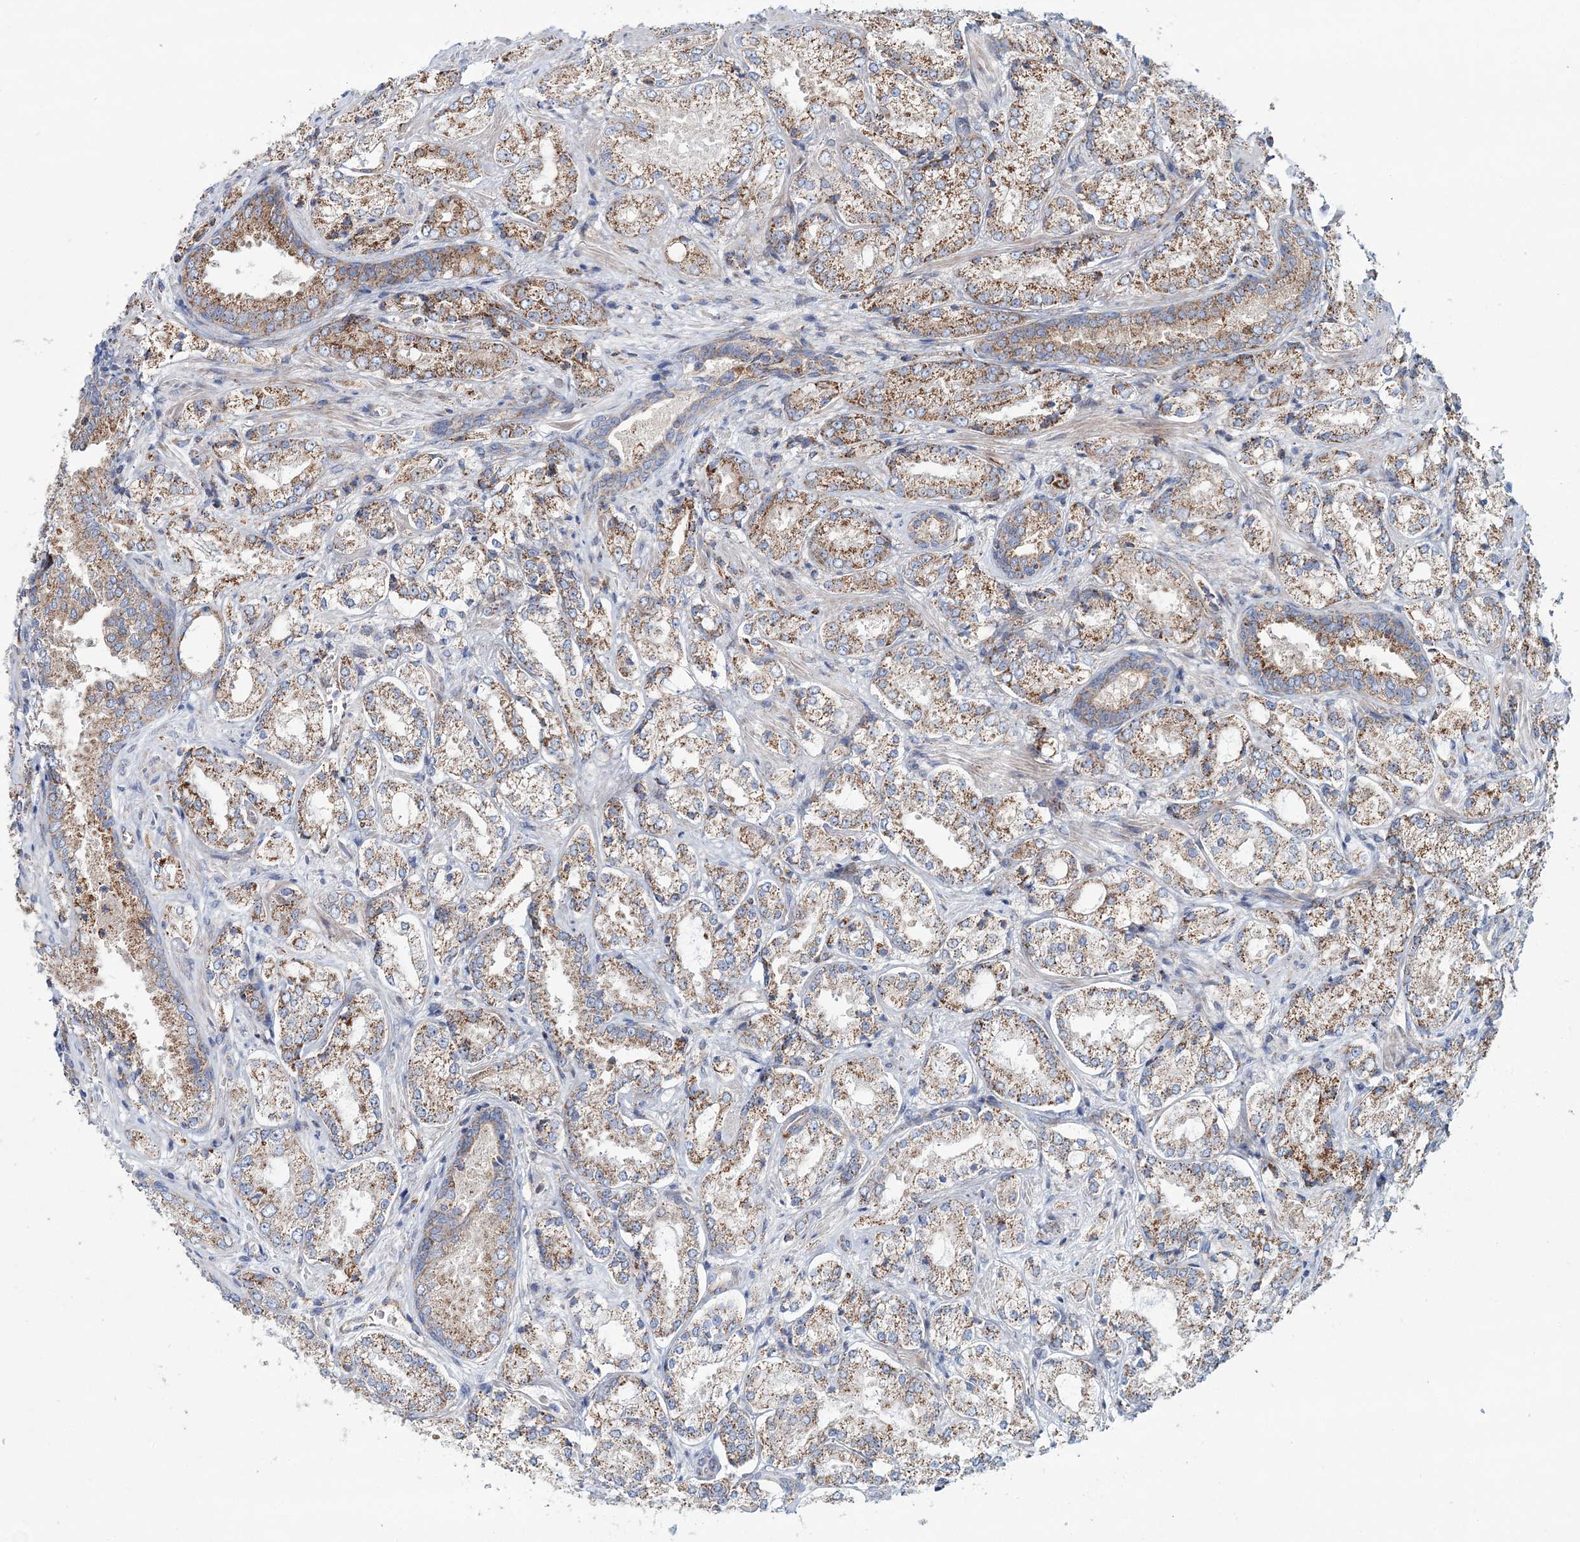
{"staining": {"intensity": "moderate", "quantity": ">75%", "location": "cytoplasmic/membranous"}, "tissue": "prostate cancer", "cell_type": "Tumor cells", "image_type": "cancer", "snomed": [{"axis": "morphology", "description": "Adenocarcinoma, Low grade"}, {"axis": "topography", "description": "Prostate"}], "caption": "There is medium levels of moderate cytoplasmic/membranous staining in tumor cells of prostate low-grade adenocarcinoma, as demonstrated by immunohistochemical staining (brown color).", "gene": "ARHGAP6", "patient": {"sex": "male", "age": 74}}